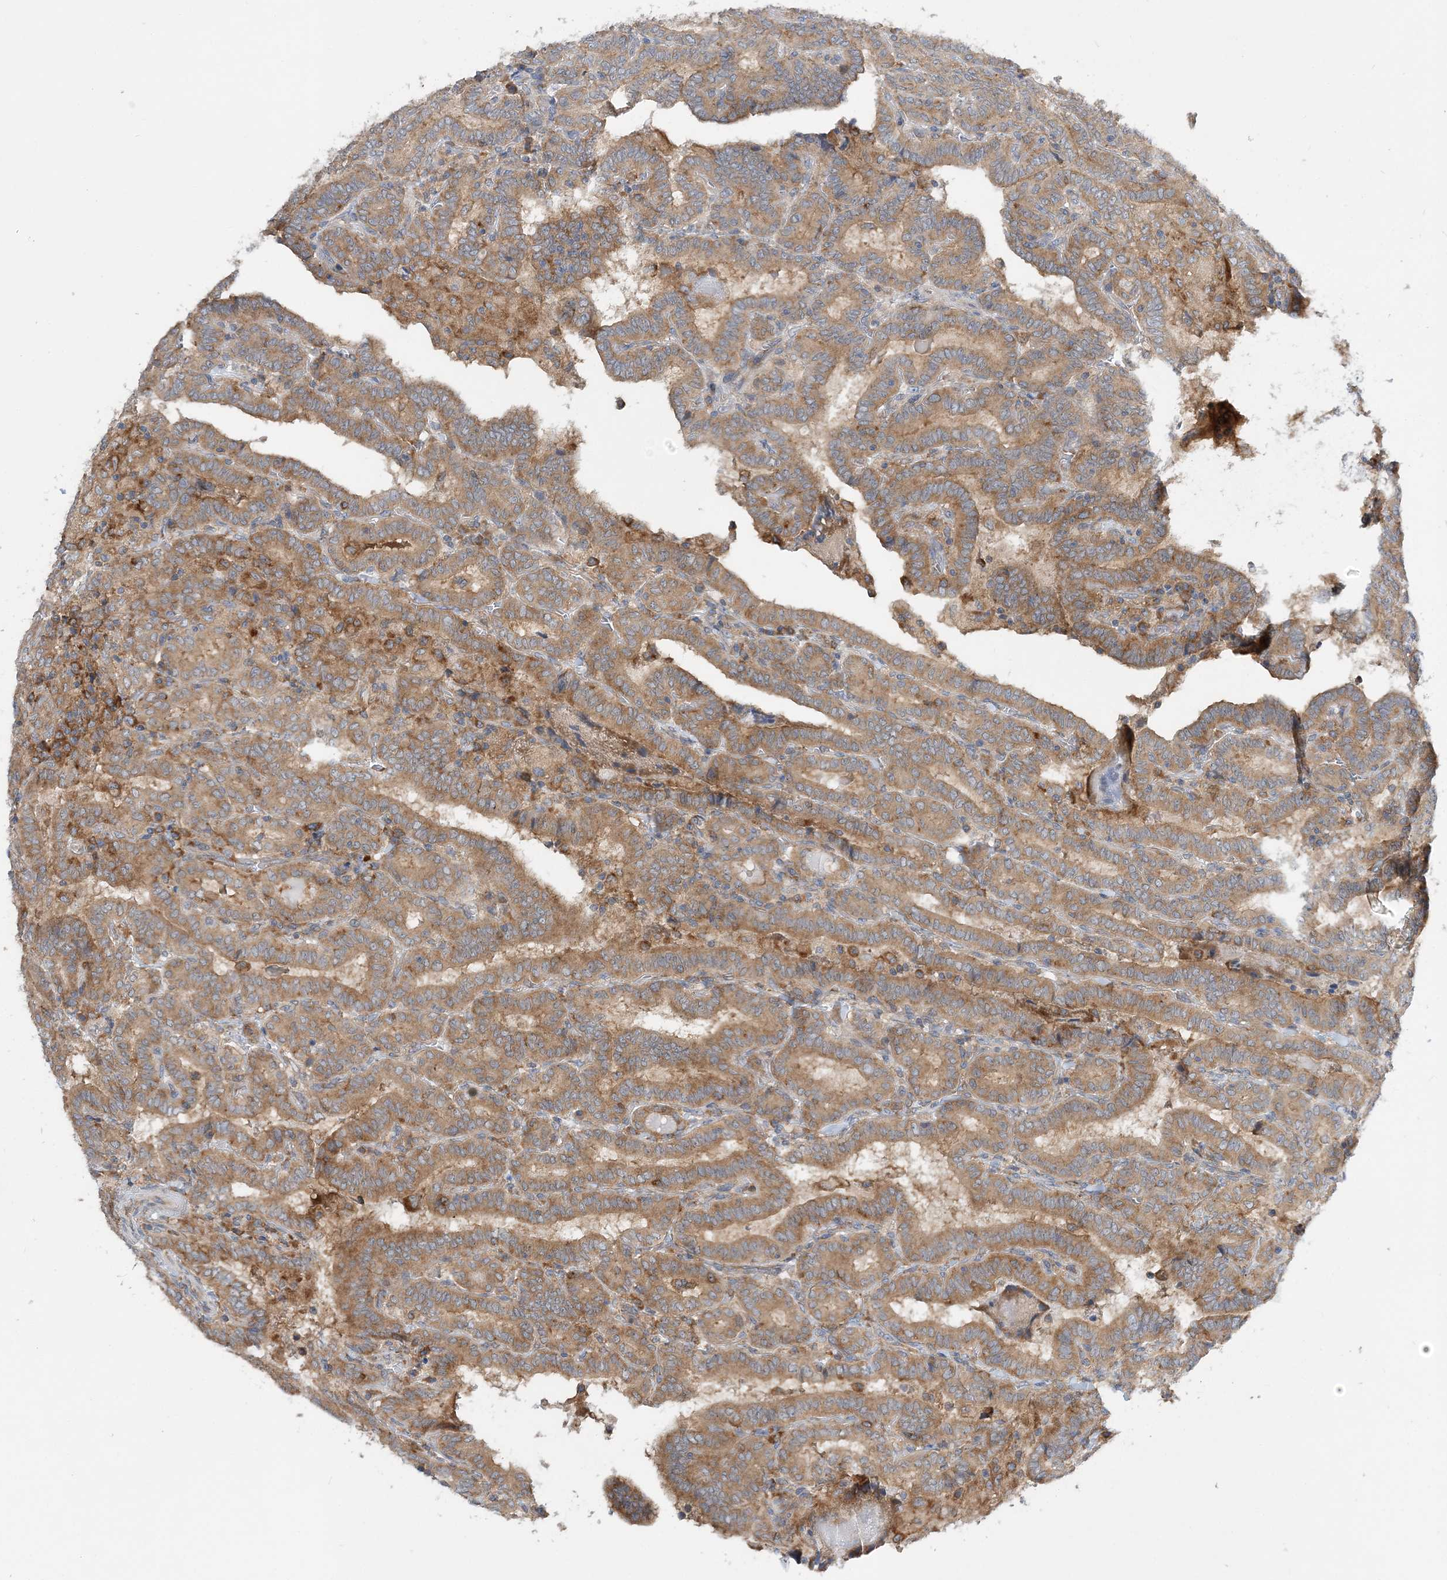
{"staining": {"intensity": "moderate", "quantity": ">75%", "location": "cytoplasmic/membranous"}, "tissue": "thyroid cancer", "cell_type": "Tumor cells", "image_type": "cancer", "snomed": [{"axis": "morphology", "description": "Papillary adenocarcinoma, NOS"}, {"axis": "topography", "description": "Thyroid gland"}], "caption": "Thyroid papillary adenocarcinoma stained for a protein (brown) displays moderate cytoplasmic/membranous positive positivity in about >75% of tumor cells.", "gene": "LARP4B", "patient": {"sex": "female", "age": 72}}